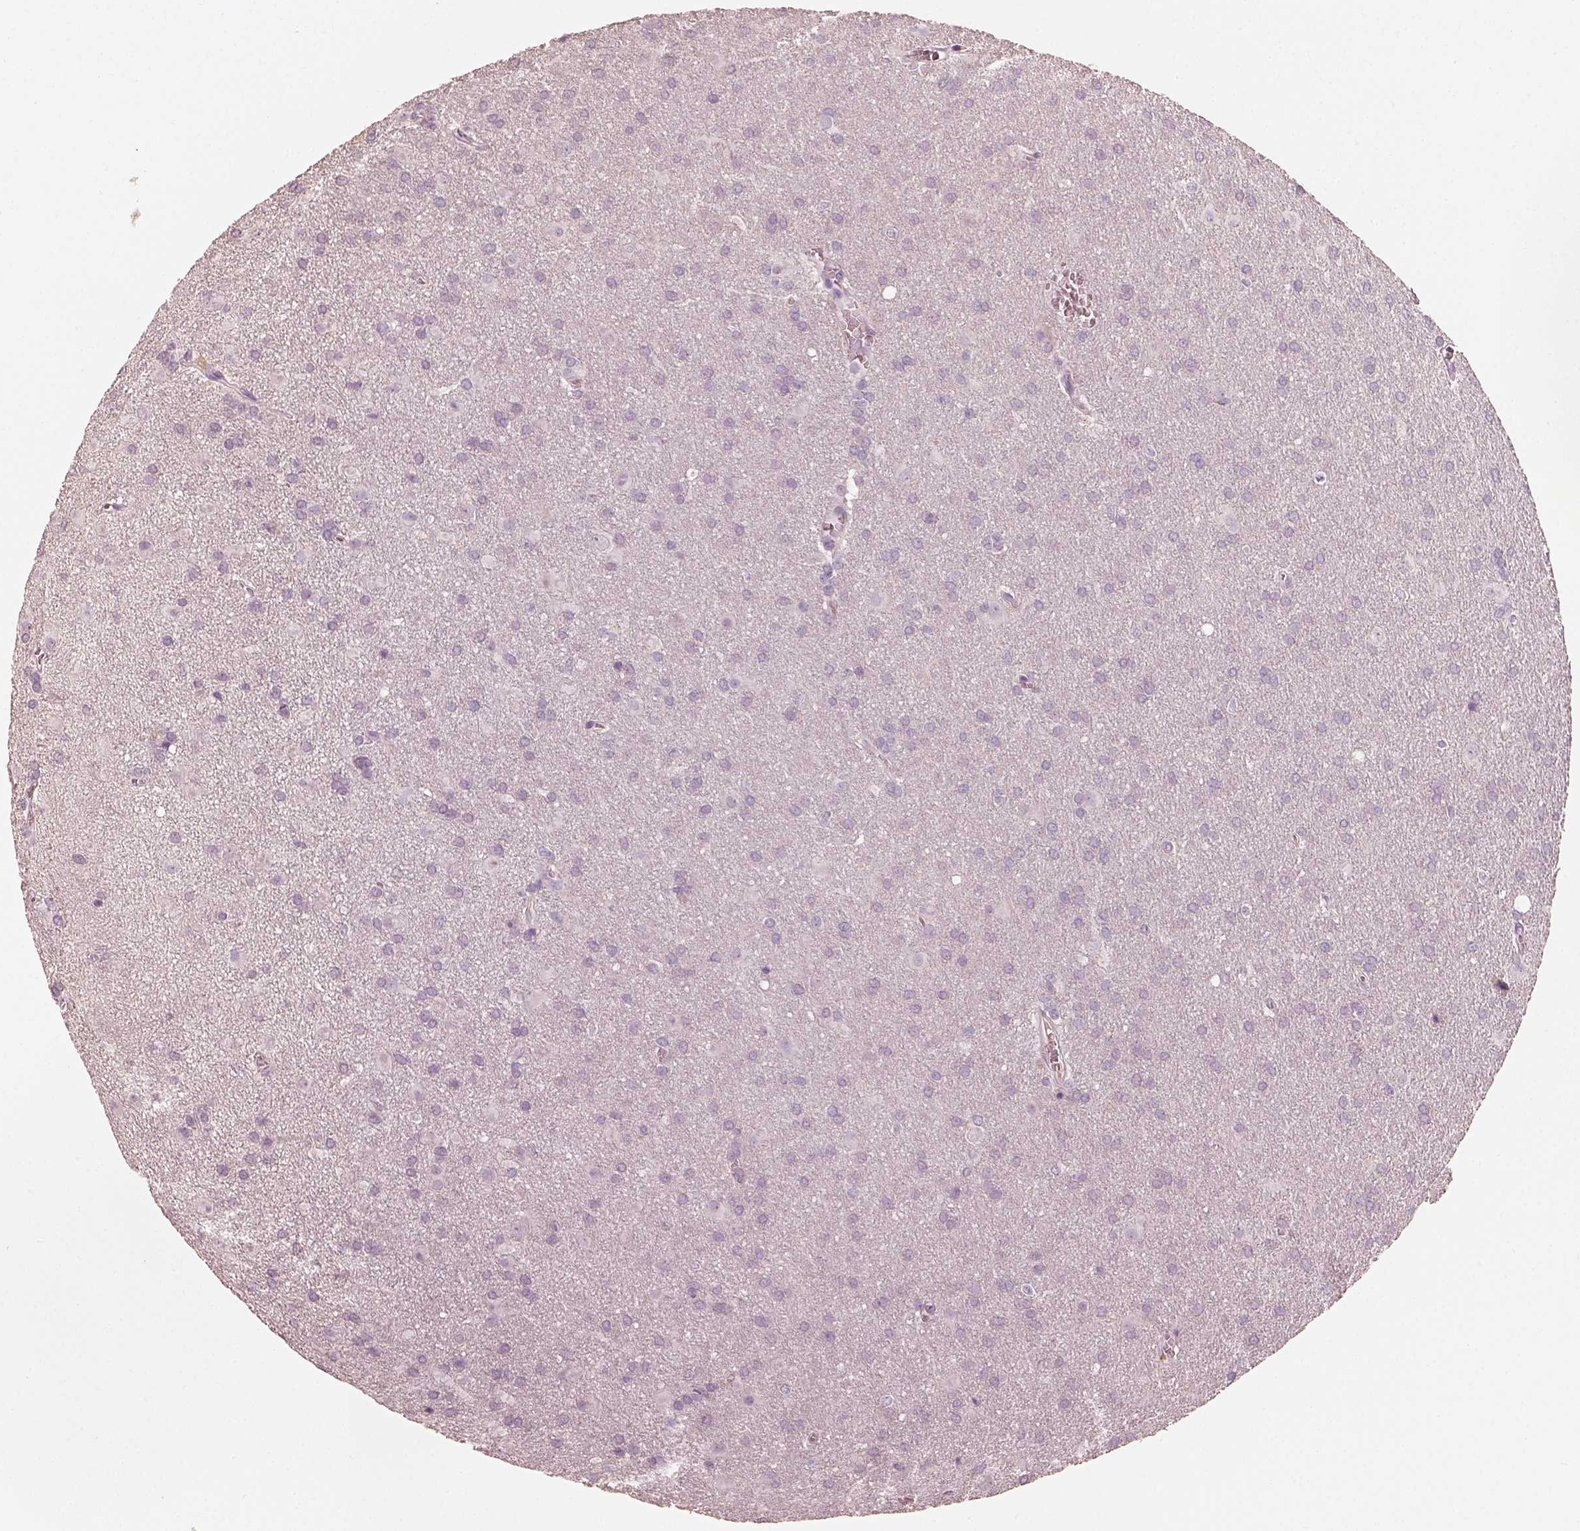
{"staining": {"intensity": "negative", "quantity": "none", "location": "none"}, "tissue": "glioma", "cell_type": "Tumor cells", "image_type": "cancer", "snomed": [{"axis": "morphology", "description": "Glioma, malignant, Low grade"}, {"axis": "topography", "description": "Brain"}], "caption": "Immunohistochemical staining of human glioma demonstrates no significant positivity in tumor cells.", "gene": "RS1", "patient": {"sex": "male", "age": 58}}